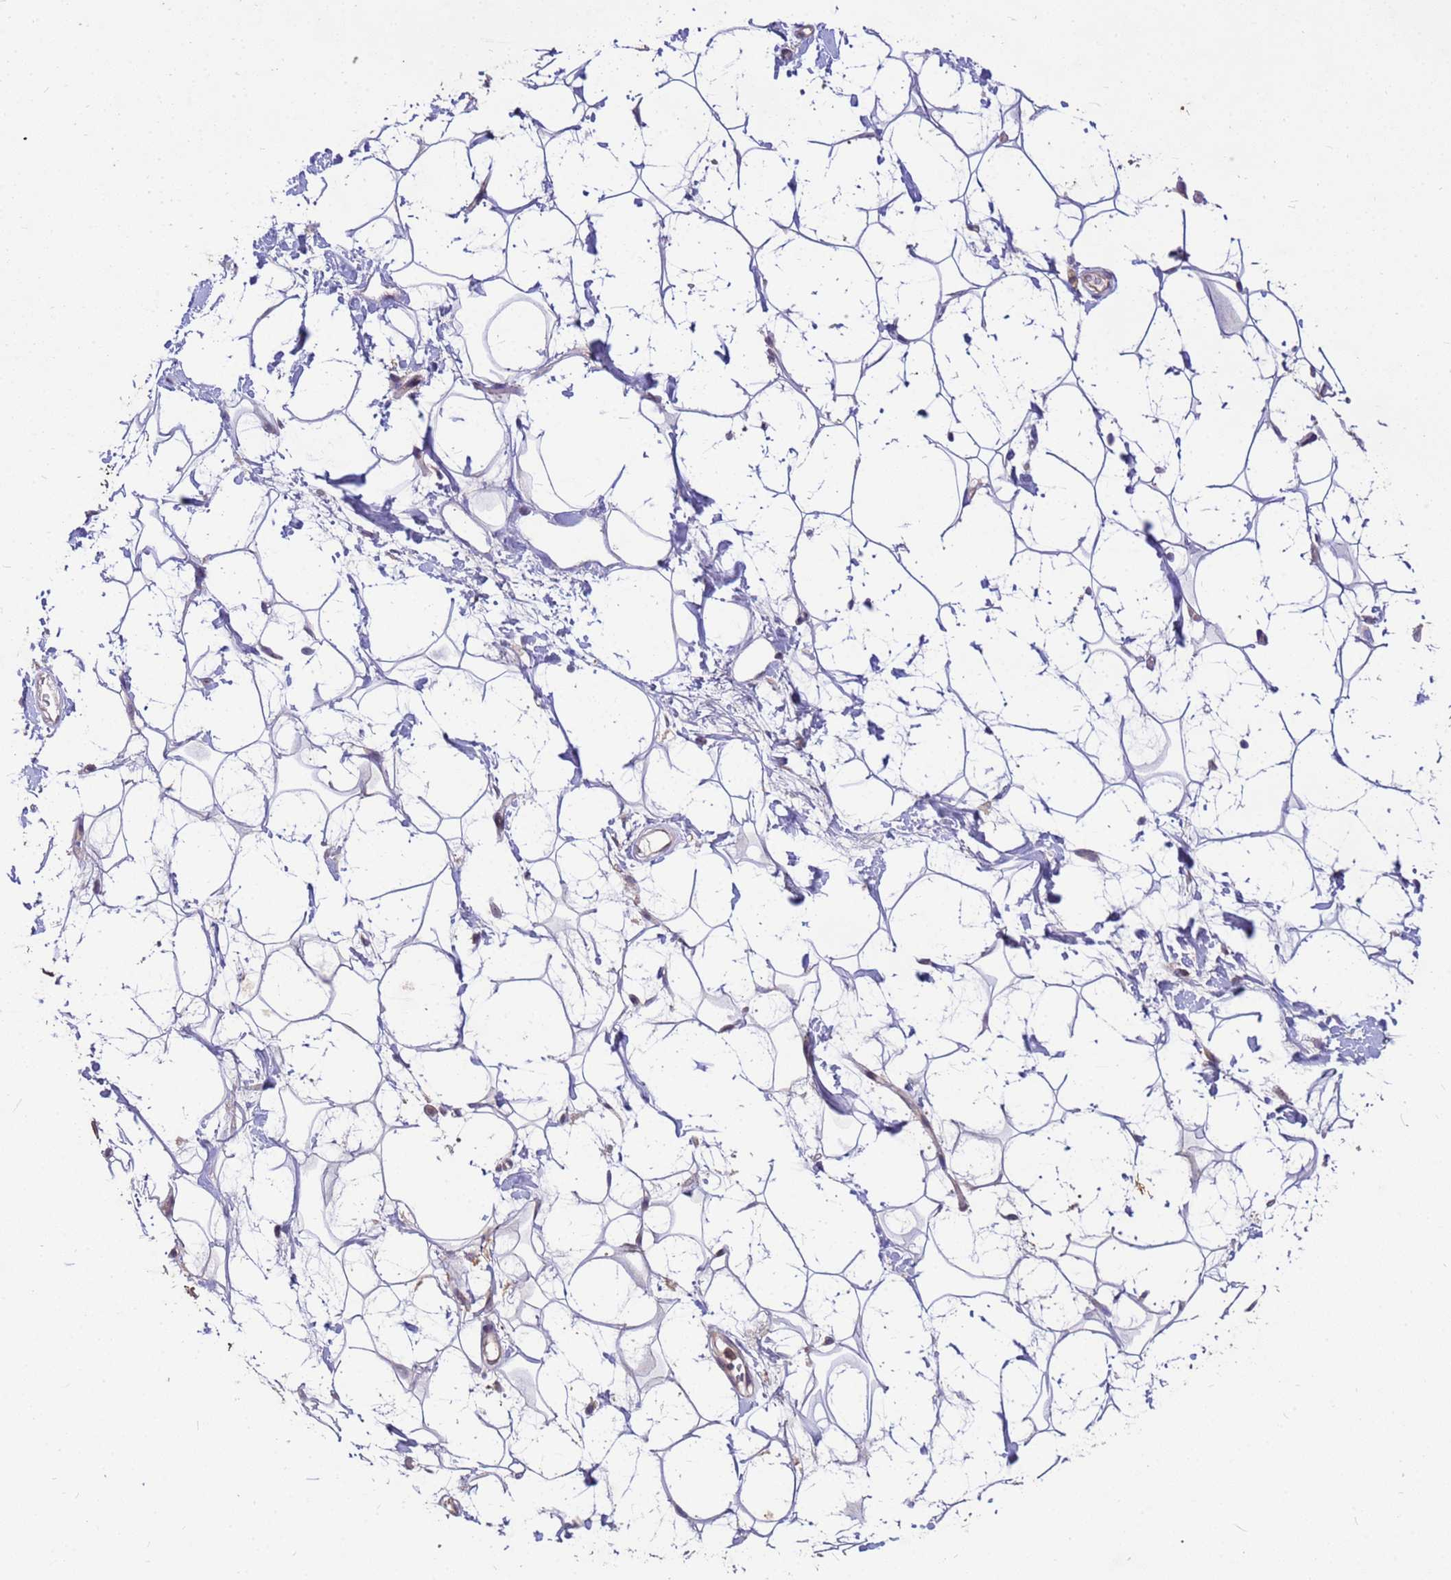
{"staining": {"intensity": "weak", "quantity": "25%-75%", "location": "cytoplasmic/membranous"}, "tissue": "adipose tissue", "cell_type": "Adipocytes", "image_type": "normal", "snomed": [{"axis": "morphology", "description": "Normal tissue, NOS"}, {"axis": "topography", "description": "Breast"}], "caption": "IHC histopathology image of unremarkable adipose tissue: human adipose tissue stained using immunohistochemistry (IHC) displays low levels of weak protein expression localized specifically in the cytoplasmic/membranous of adipocytes, appearing as a cytoplasmic/membranous brown color.", "gene": "PPP2CA", "patient": {"sex": "female", "age": 26}}